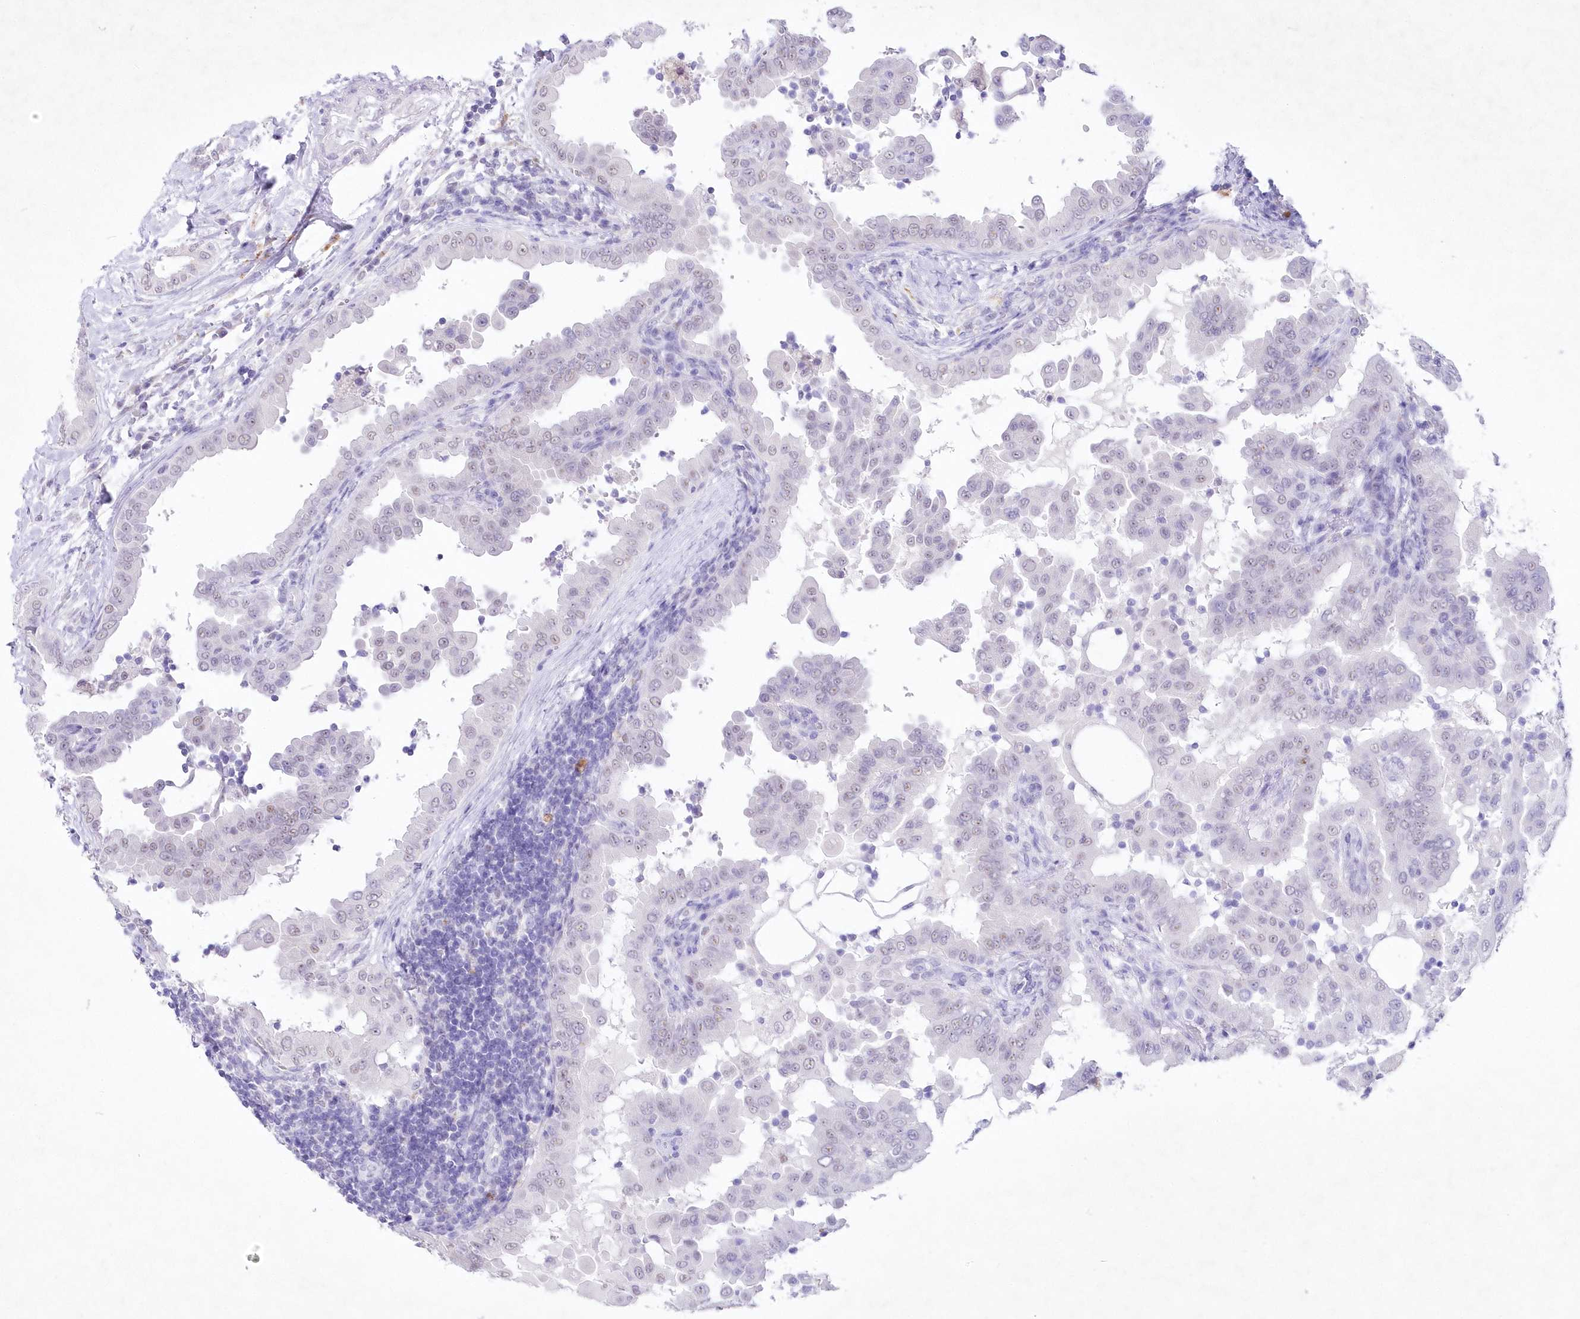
{"staining": {"intensity": "negative", "quantity": "none", "location": "none"}, "tissue": "thyroid cancer", "cell_type": "Tumor cells", "image_type": "cancer", "snomed": [{"axis": "morphology", "description": "Papillary adenocarcinoma, NOS"}, {"axis": "topography", "description": "Thyroid gland"}], "caption": "Photomicrograph shows no significant protein staining in tumor cells of thyroid papillary adenocarcinoma.", "gene": "RBM27", "patient": {"sex": "male", "age": 33}}